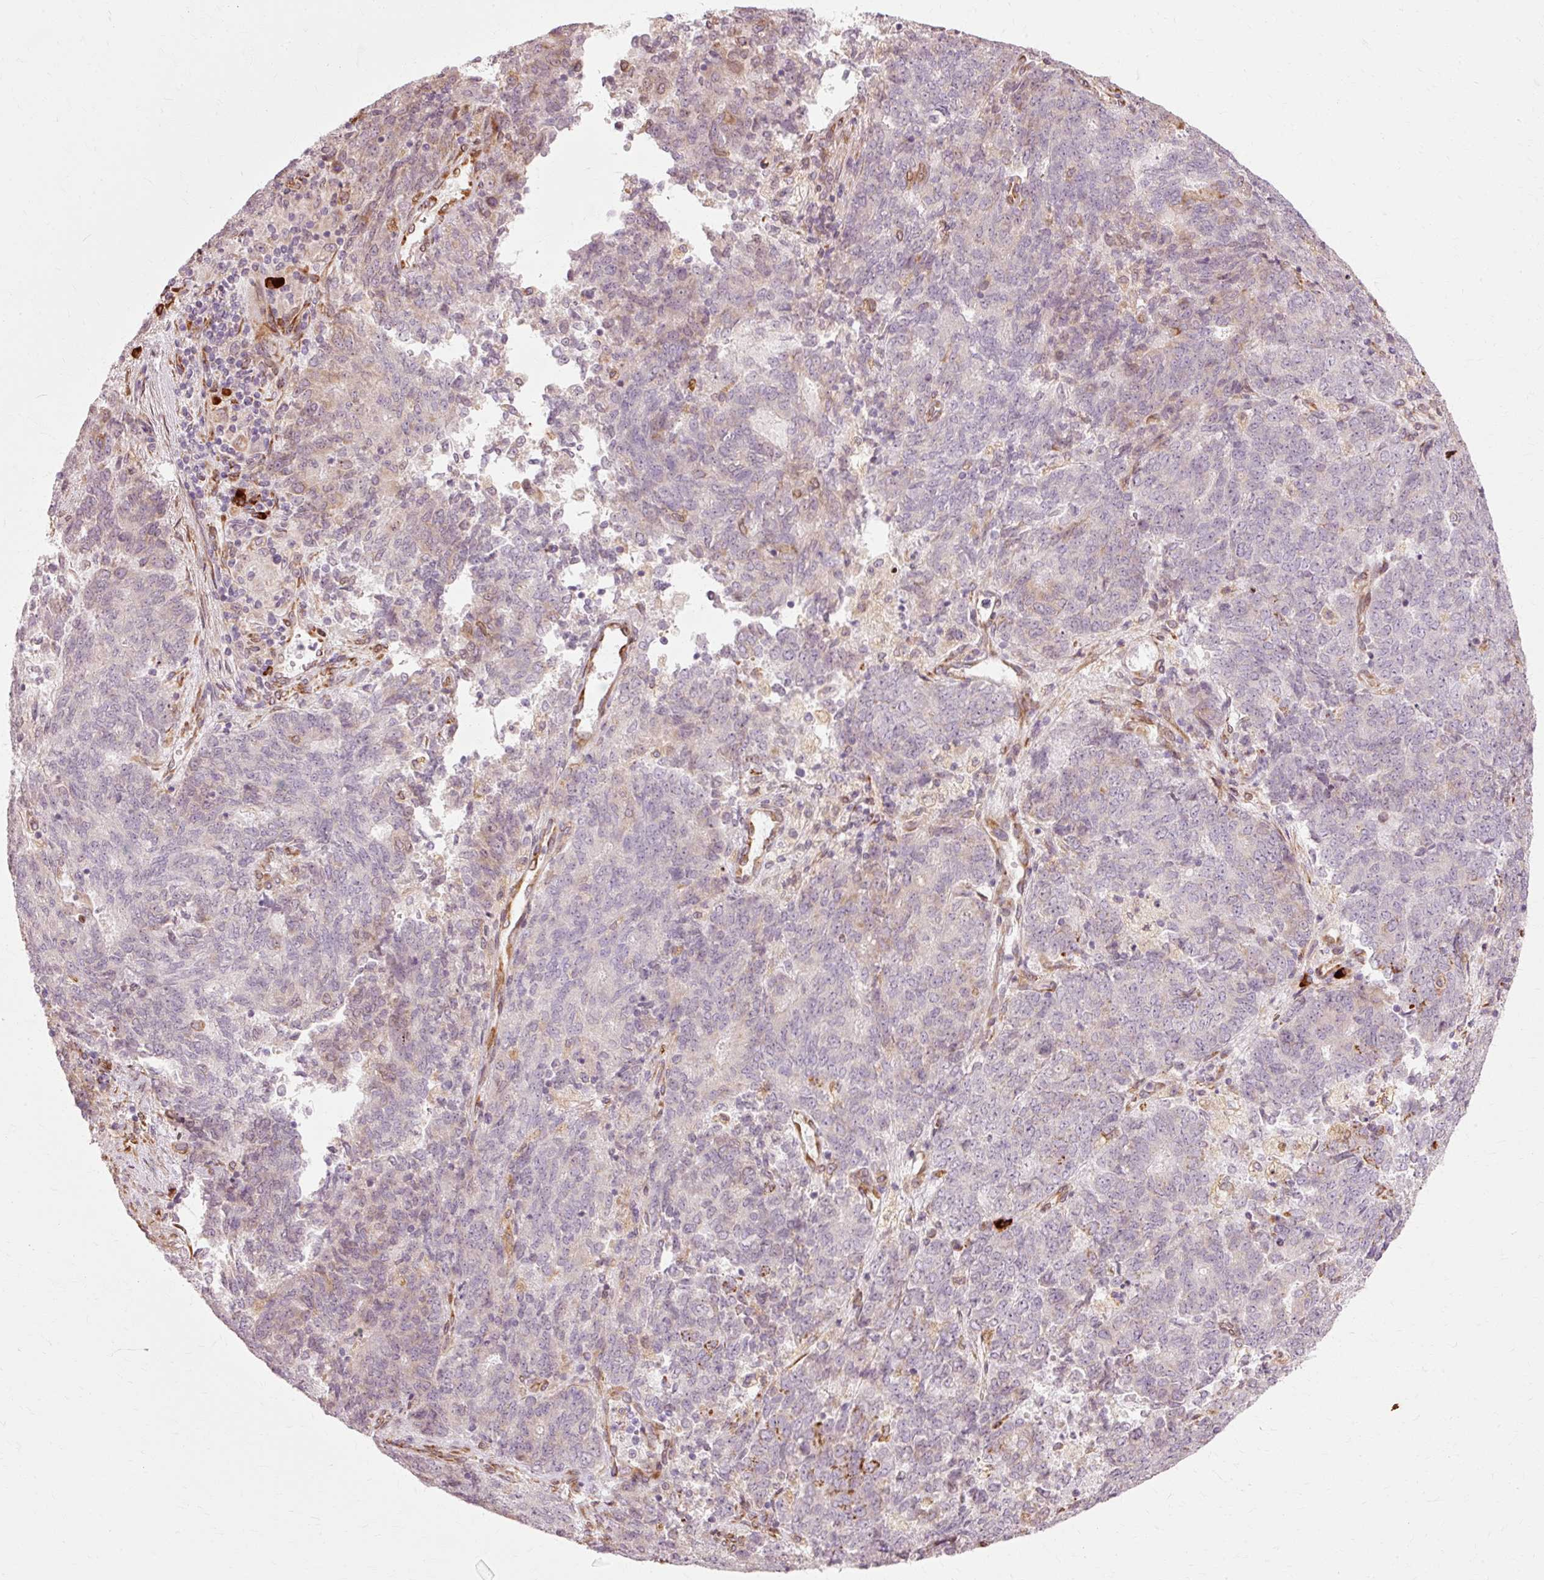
{"staining": {"intensity": "moderate", "quantity": "<25%", "location": "cytoplasmic/membranous"}, "tissue": "endometrial cancer", "cell_type": "Tumor cells", "image_type": "cancer", "snomed": [{"axis": "morphology", "description": "Adenocarcinoma, NOS"}, {"axis": "topography", "description": "Endometrium"}], "caption": "Human endometrial adenocarcinoma stained for a protein (brown) demonstrates moderate cytoplasmic/membranous positive expression in approximately <25% of tumor cells.", "gene": "RGPD5", "patient": {"sex": "female", "age": 80}}